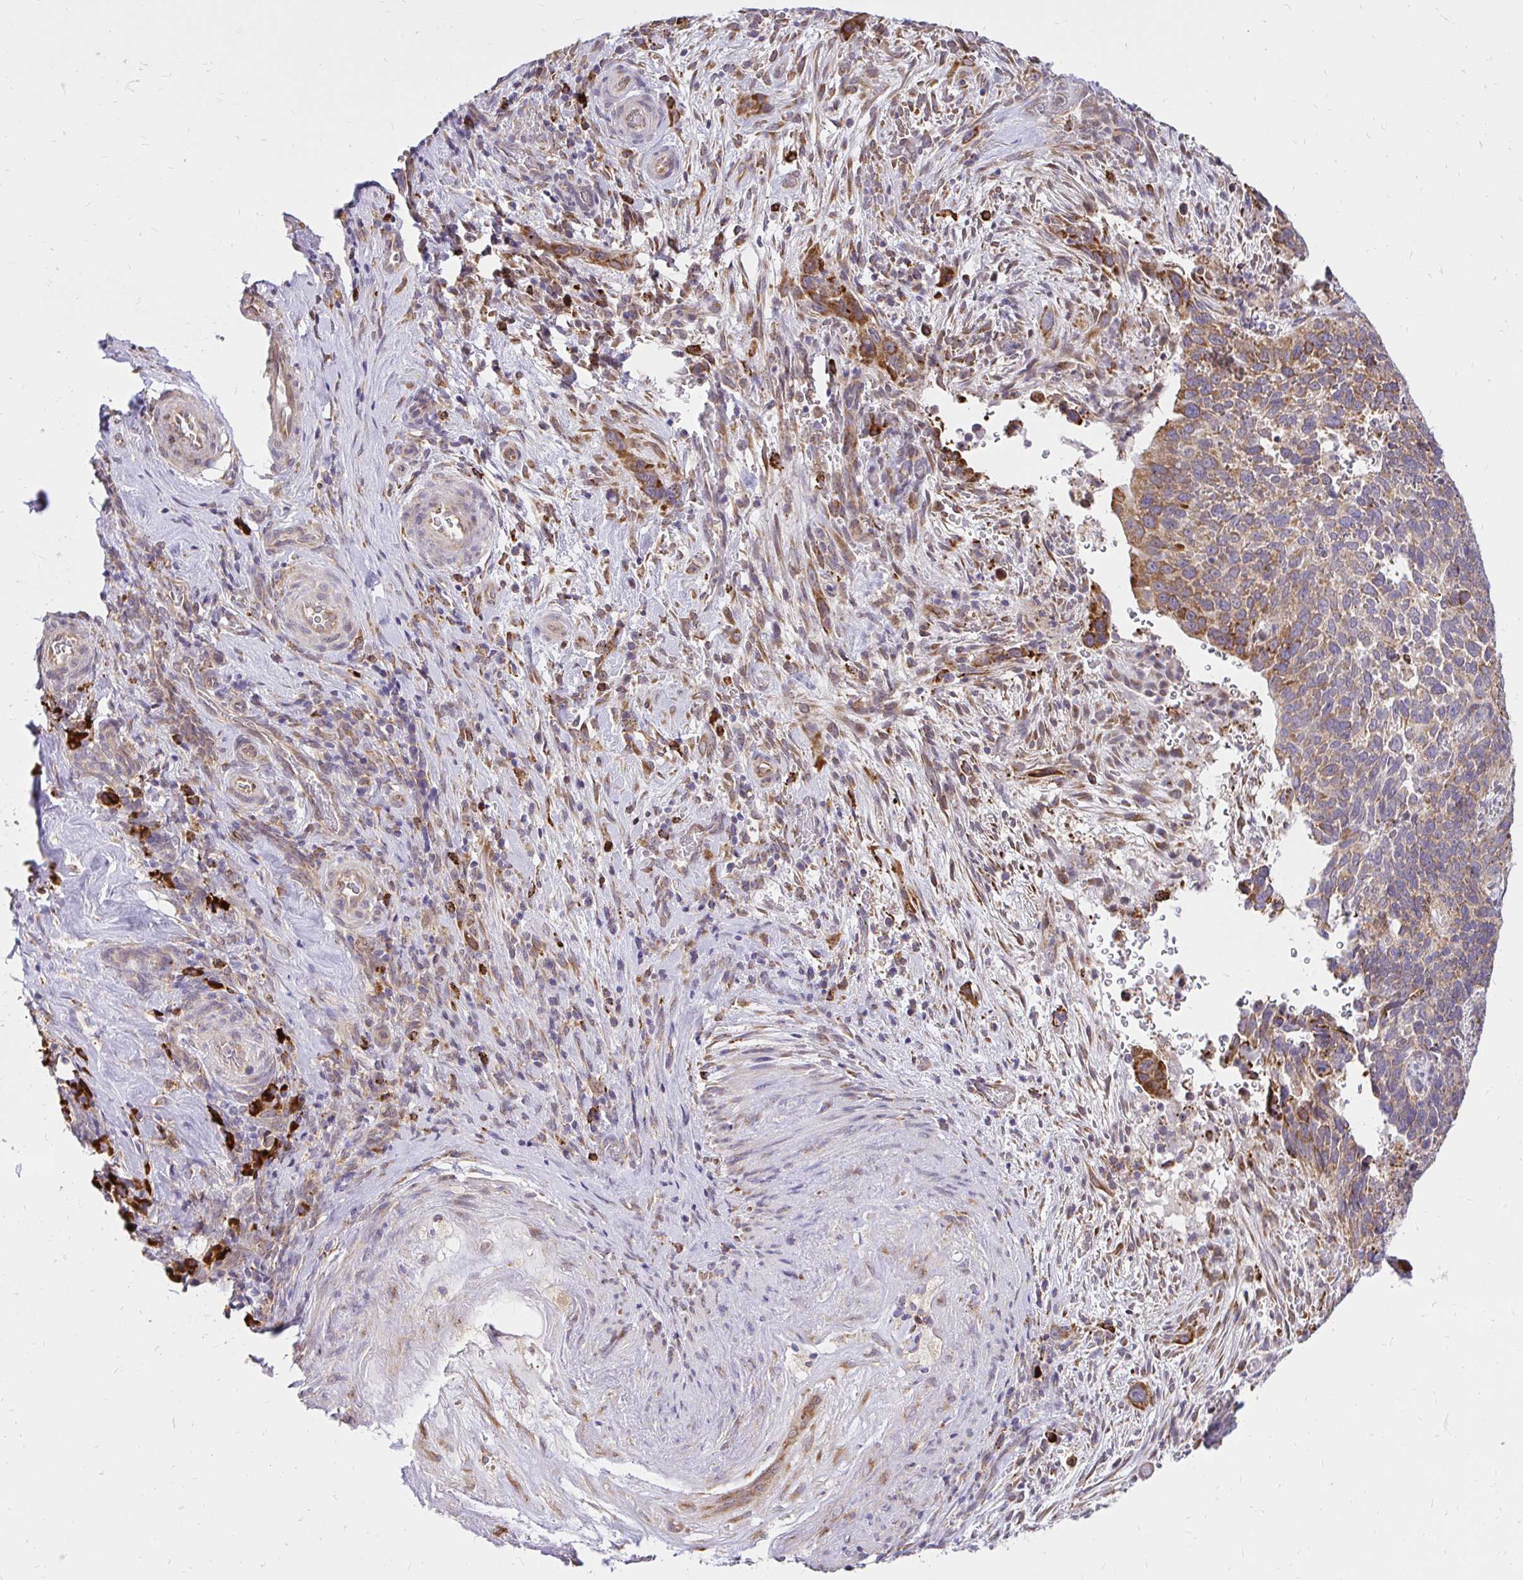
{"staining": {"intensity": "moderate", "quantity": ">75%", "location": "cytoplasmic/membranous"}, "tissue": "cervical cancer", "cell_type": "Tumor cells", "image_type": "cancer", "snomed": [{"axis": "morphology", "description": "Squamous cell carcinoma, NOS"}, {"axis": "topography", "description": "Cervix"}], "caption": "Tumor cells show medium levels of moderate cytoplasmic/membranous staining in about >75% of cells in cervical cancer (squamous cell carcinoma).", "gene": "NAALAD2", "patient": {"sex": "female", "age": 51}}